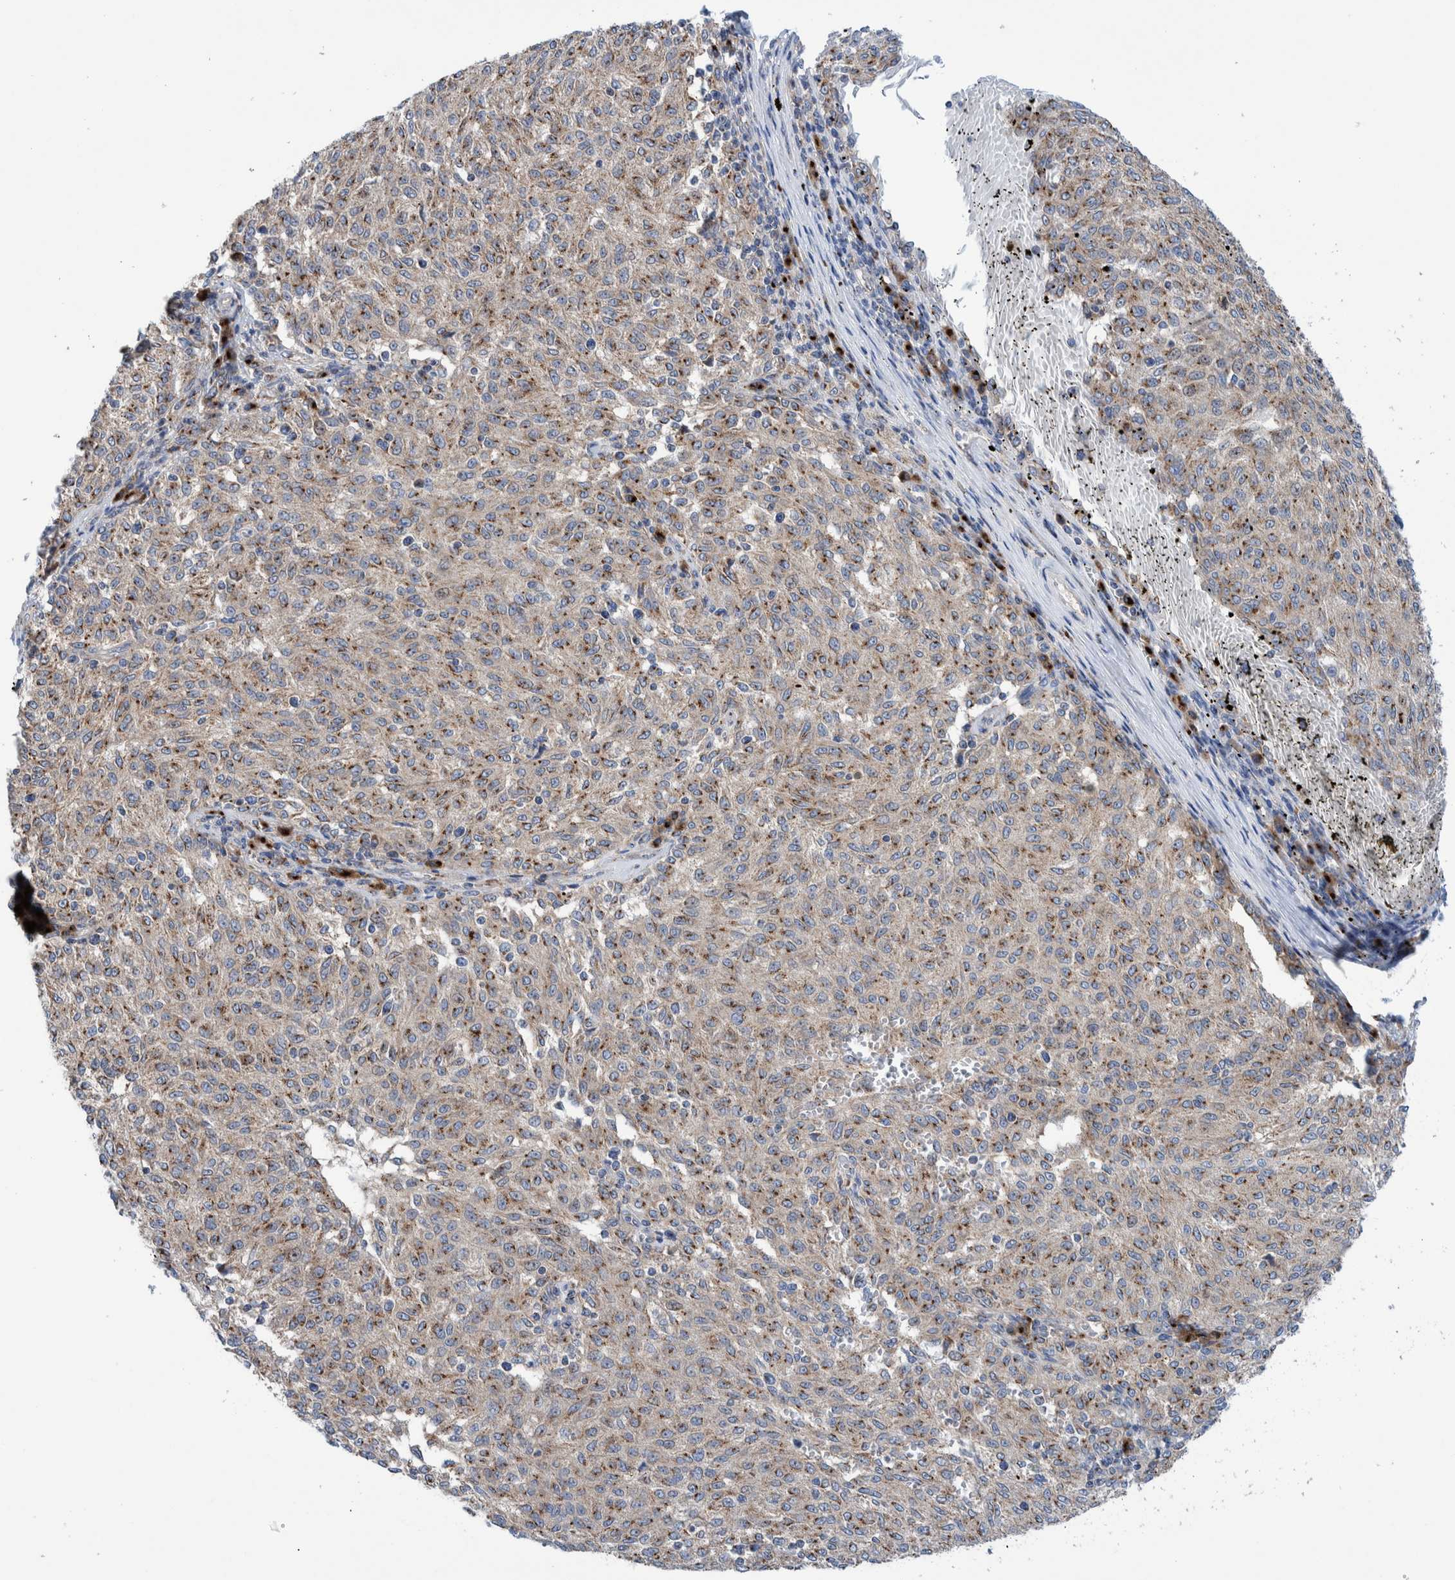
{"staining": {"intensity": "moderate", "quantity": ">75%", "location": "cytoplasmic/membranous"}, "tissue": "melanoma", "cell_type": "Tumor cells", "image_type": "cancer", "snomed": [{"axis": "morphology", "description": "Malignant melanoma, NOS"}, {"axis": "topography", "description": "Skin"}], "caption": "Immunohistochemical staining of melanoma exhibits medium levels of moderate cytoplasmic/membranous staining in approximately >75% of tumor cells.", "gene": "TRIM58", "patient": {"sex": "female", "age": 72}}